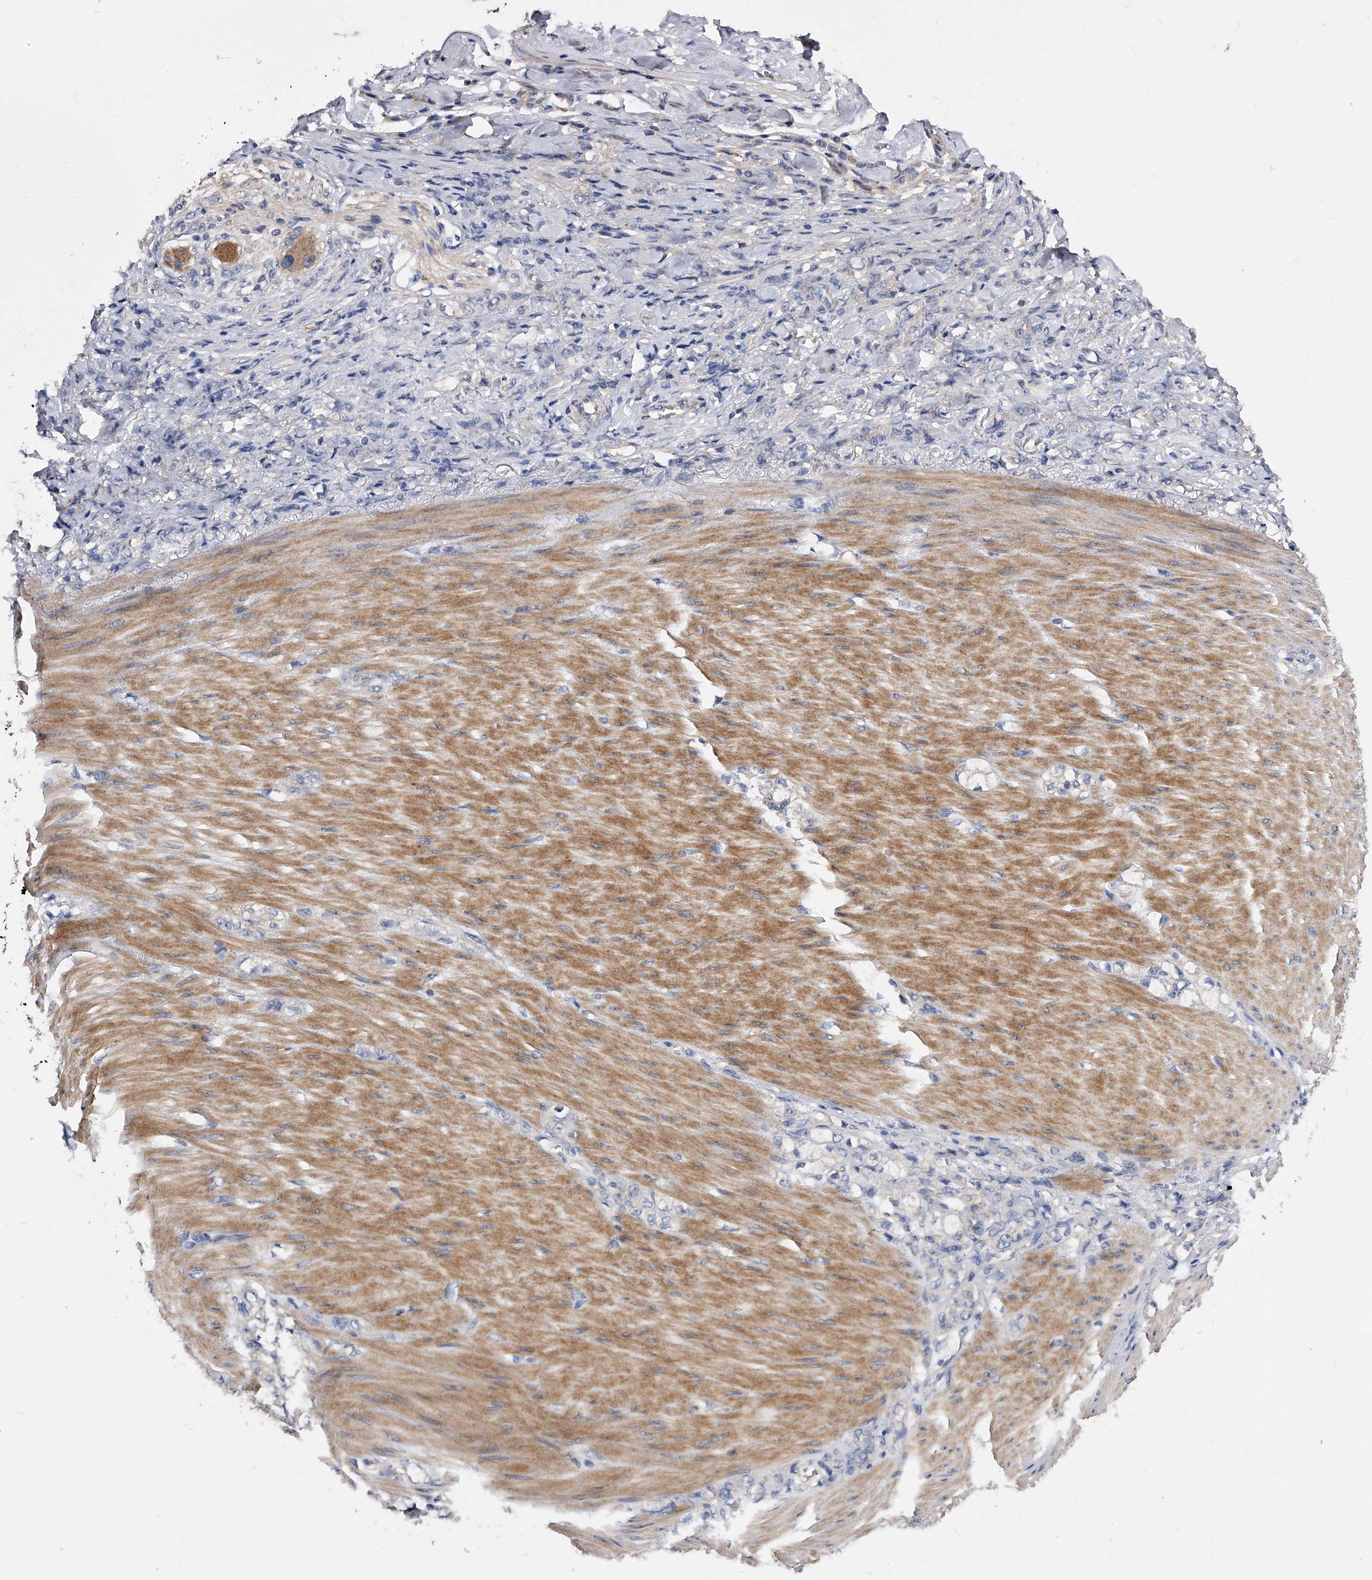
{"staining": {"intensity": "negative", "quantity": "none", "location": "none"}, "tissue": "stomach cancer", "cell_type": "Tumor cells", "image_type": "cancer", "snomed": [{"axis": "morphology", "description": "Normal tissue, NOS"}, {"axis": "morphology", "description": "Adenocarcinoma, NOS"}, {"axis": "topography", "description": "Stomach"}], "caption": "Immunohistochemistry micrograph of neoplastic tissue: stomach cancer stained with DAB exhibits no significant protein staining in tumor cells.", "gene": "ARL4C", "patient": {"sex": "male", "age": 82}}